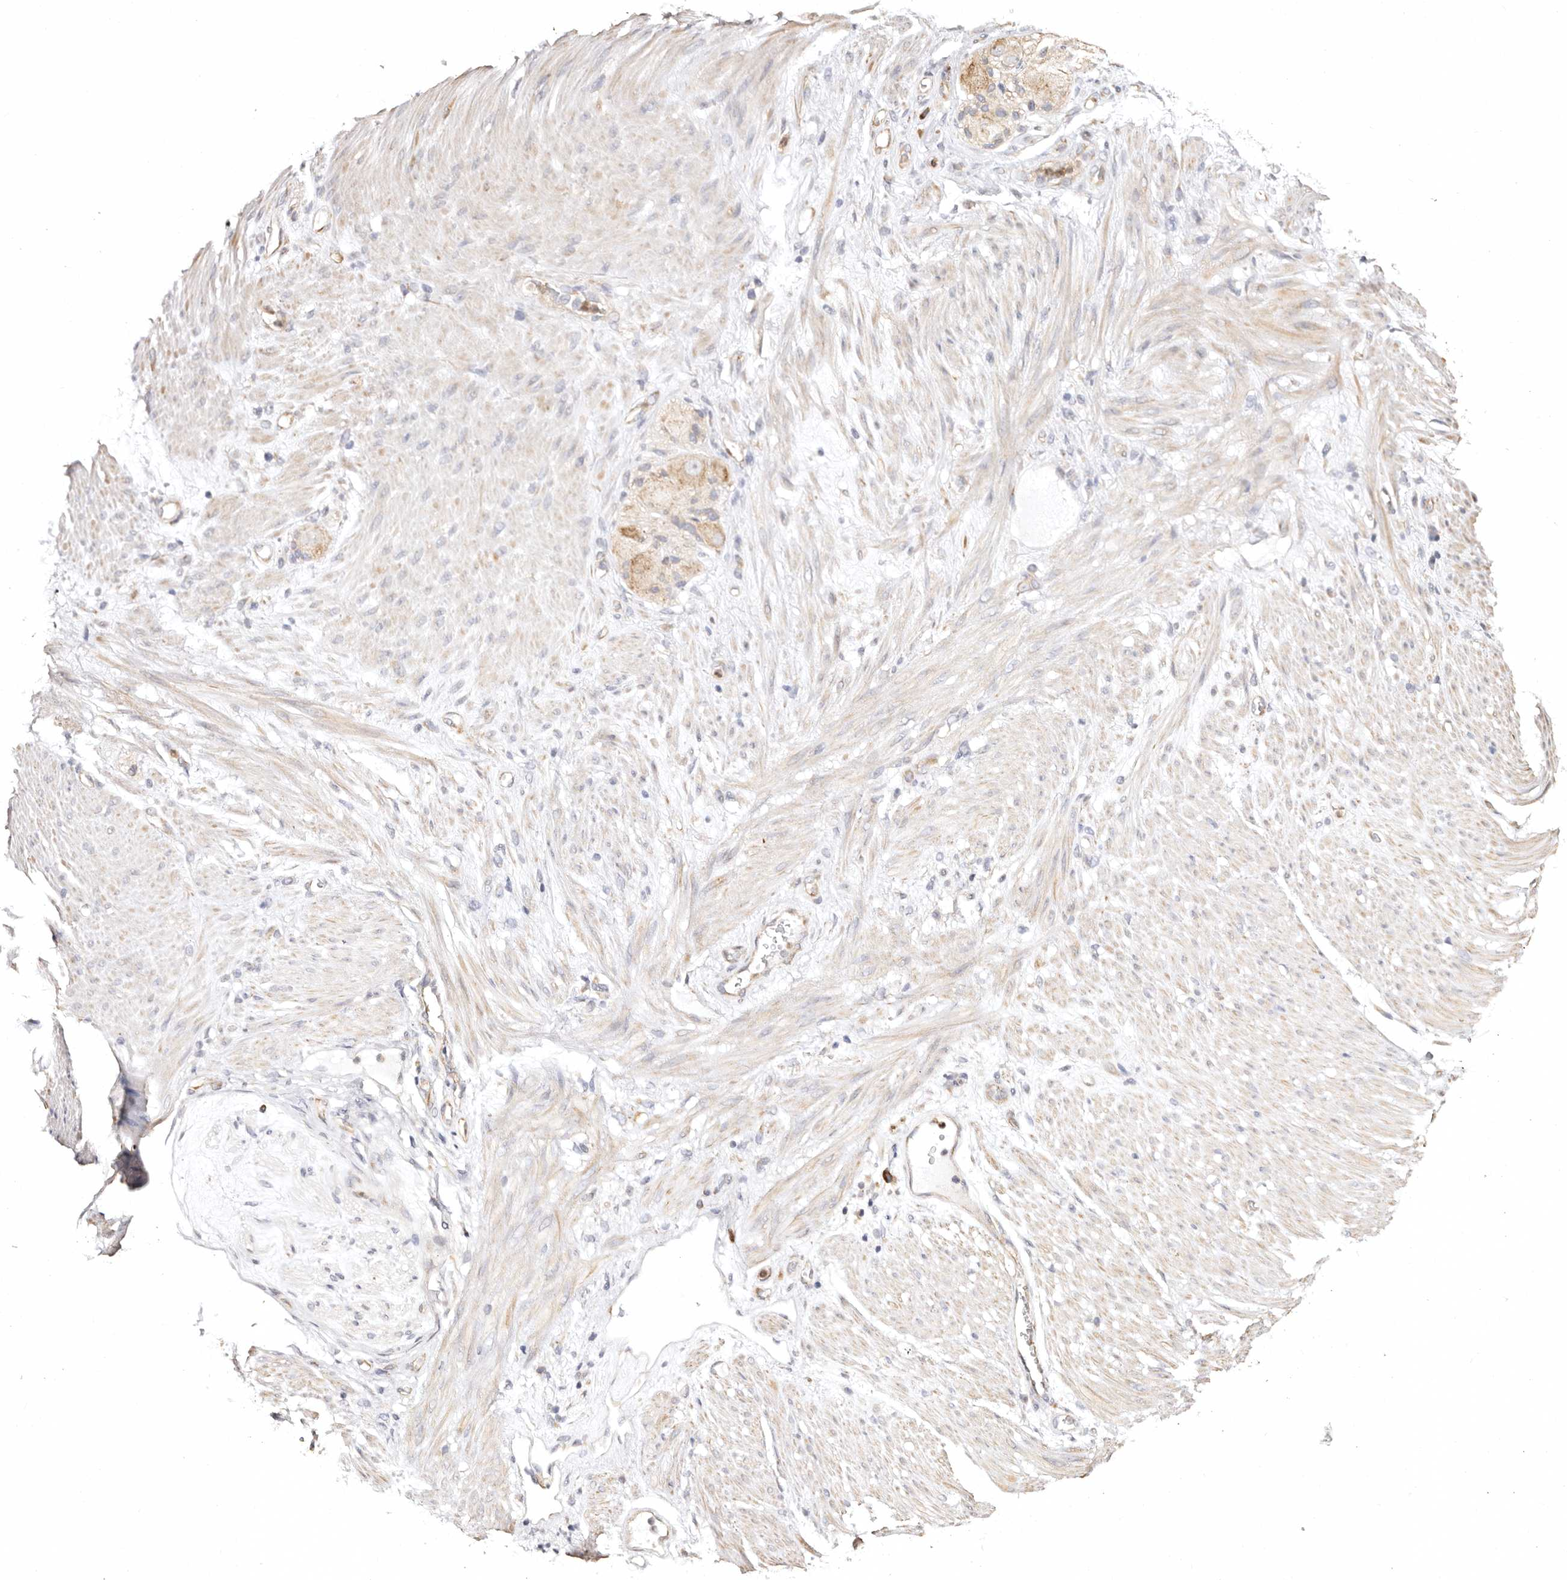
{"staining": {"intensity": "negative", "quantity": "none", "location": "none"}, "tissue": "stomach cancer", "cell_type": "Tumor cells", "image_type": "cancer", "snomed": [{"axis": "morphology", "description": "Adenocarcinoma, NOS"}, {"axis": "topography", "description": "Stomach"}], "caption": "High power microscopy micrograph of an IHC micrograph of stomach cancer (adenocarcinoma), revealing no significant staining in tumor cells.", "gene": "BCL2L15", "patient": {"sex": "female", "age": 73}}